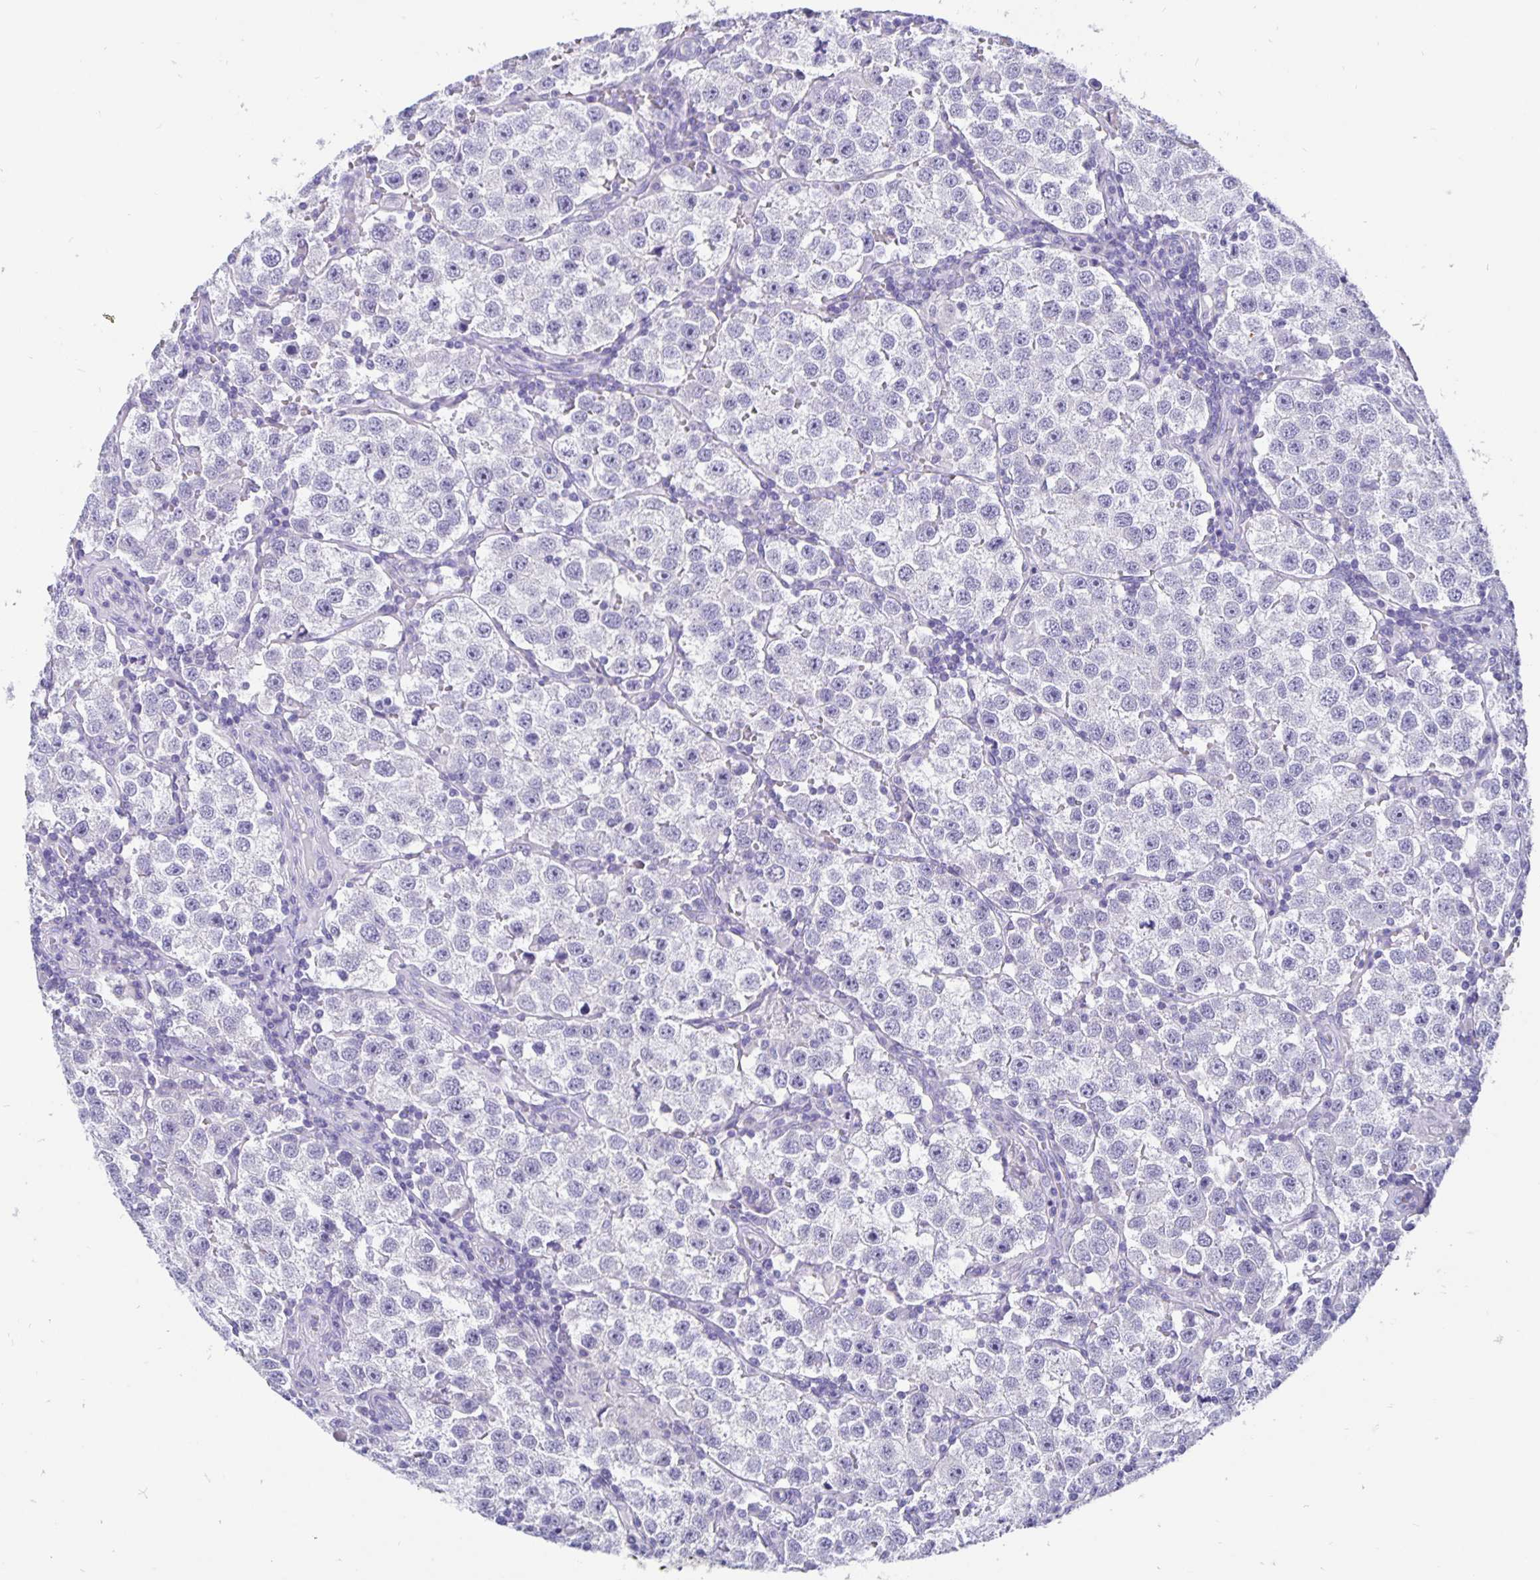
{"staining": {"intensity": "negative", "quantity": "none", "location": "none"}, "tissue": "testis cancer", "cell_type": "Tumor cells", "image_type": "cancer", "snomed": [{"axis": "morphology", "description": "Seminoma, NOS"}, {"axis": "topography", "description": "Testis"}], "caption": "Immunohistochemical staining of human testis cancer shows no significant expression in tumor cells.", "gene": "ODF3B", "patient": {"sex": "male", "age": 37}}